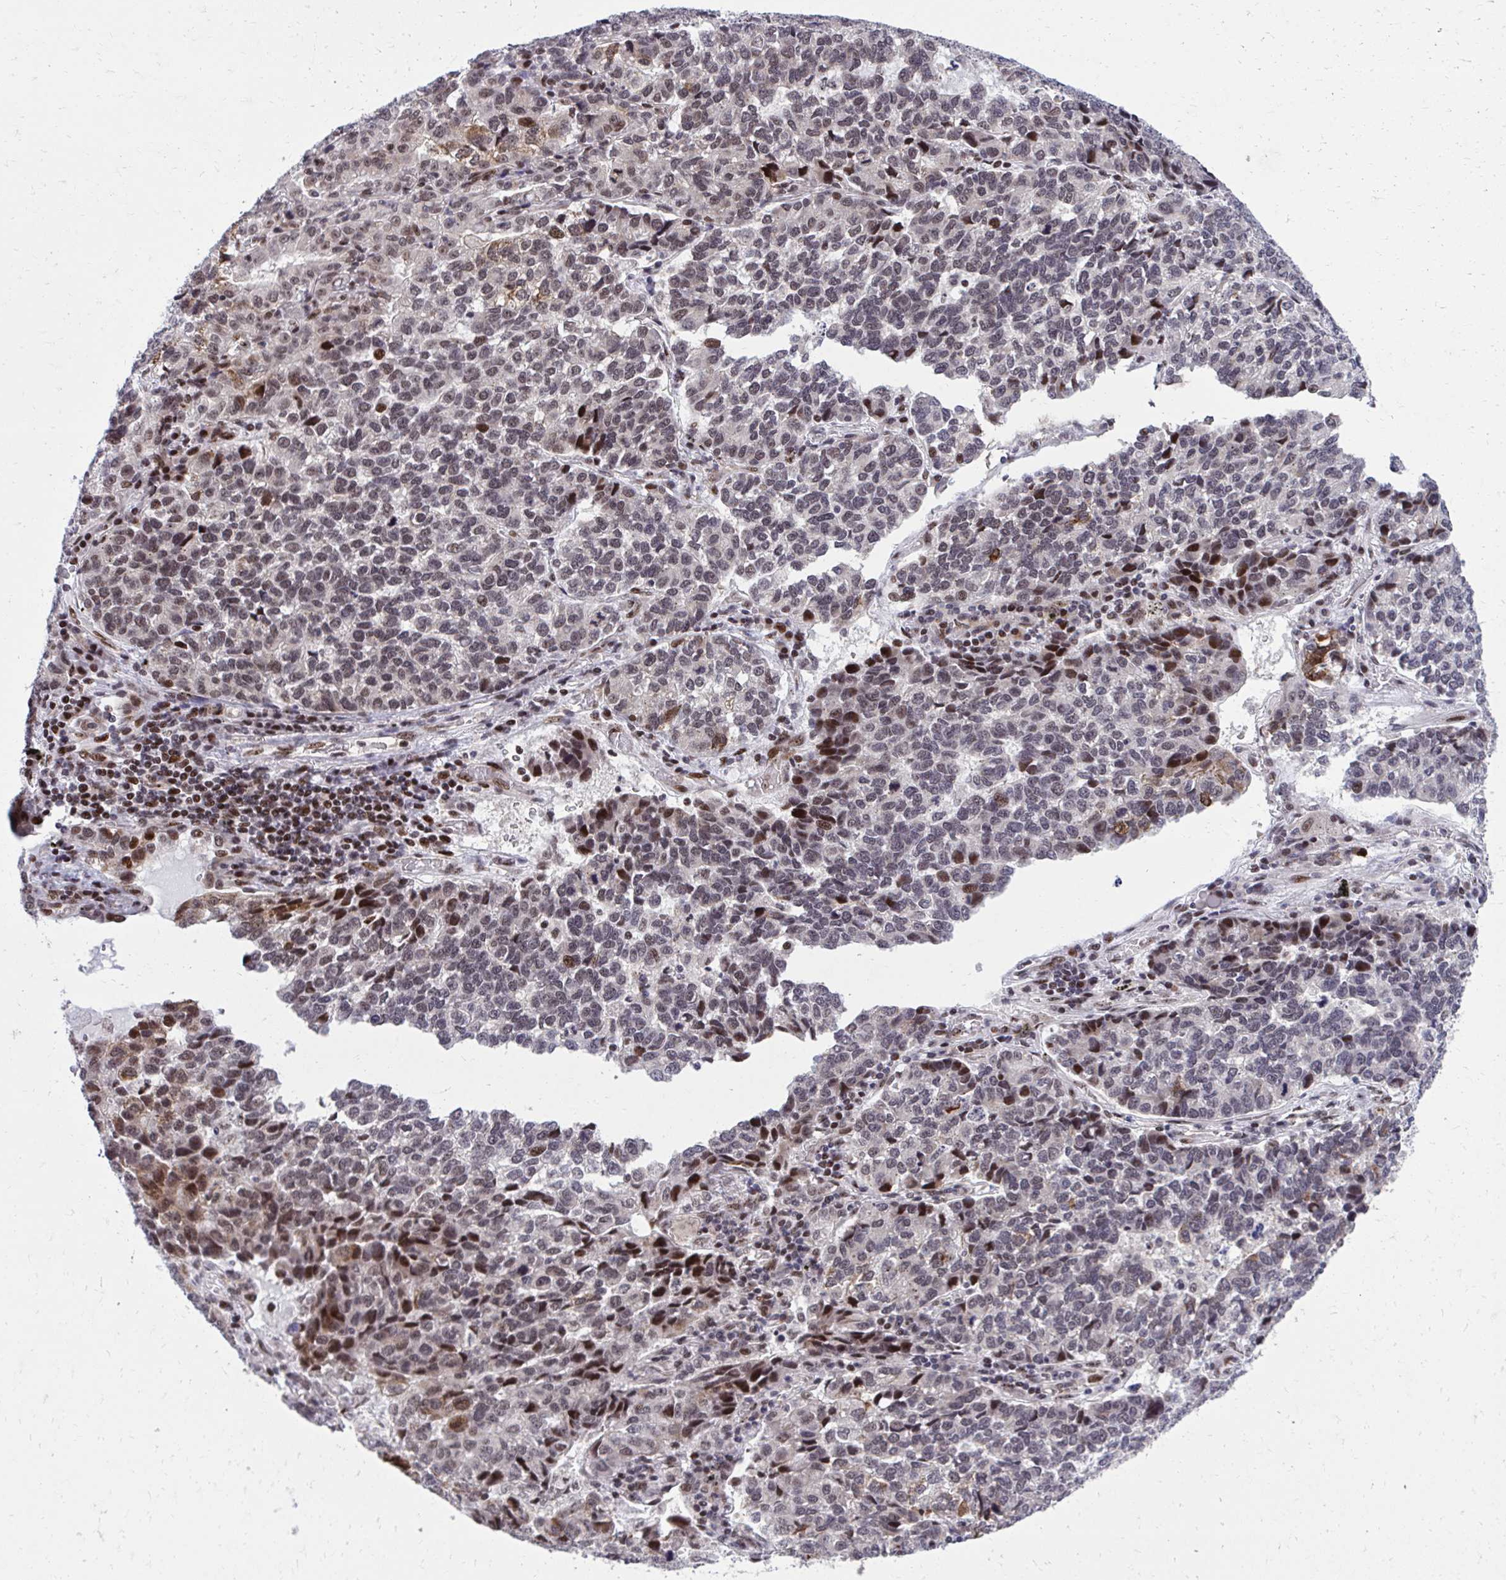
{"staining": {"intensity": "moderate", "quantity": "<25%", "location": "cytoplasmic/membranous,nuclear"}, "tissue": "lung cancer", "cell_type": "Tumor cells", "image_type": "cancer", "snomed": [{"axis": "morphology", "description": "Adenocarcinoma, NOS"}, {"axis": "topography", "description": "Lymph node"}, {"axis": "topography", "description": "Lung"}], "caption": "Immunohistochemistry (IHC) (DAB) staining of adenocarcinoma (lung) exhibits moderate cytoplasmic/membranous and nuclear protein positivity in about <25% of tumor cells. (DAB IHC, brown staining for protein, blue staining for nuclei).", "gene": "HOXA4", "patient": {"sex": "male", "age": 66}}